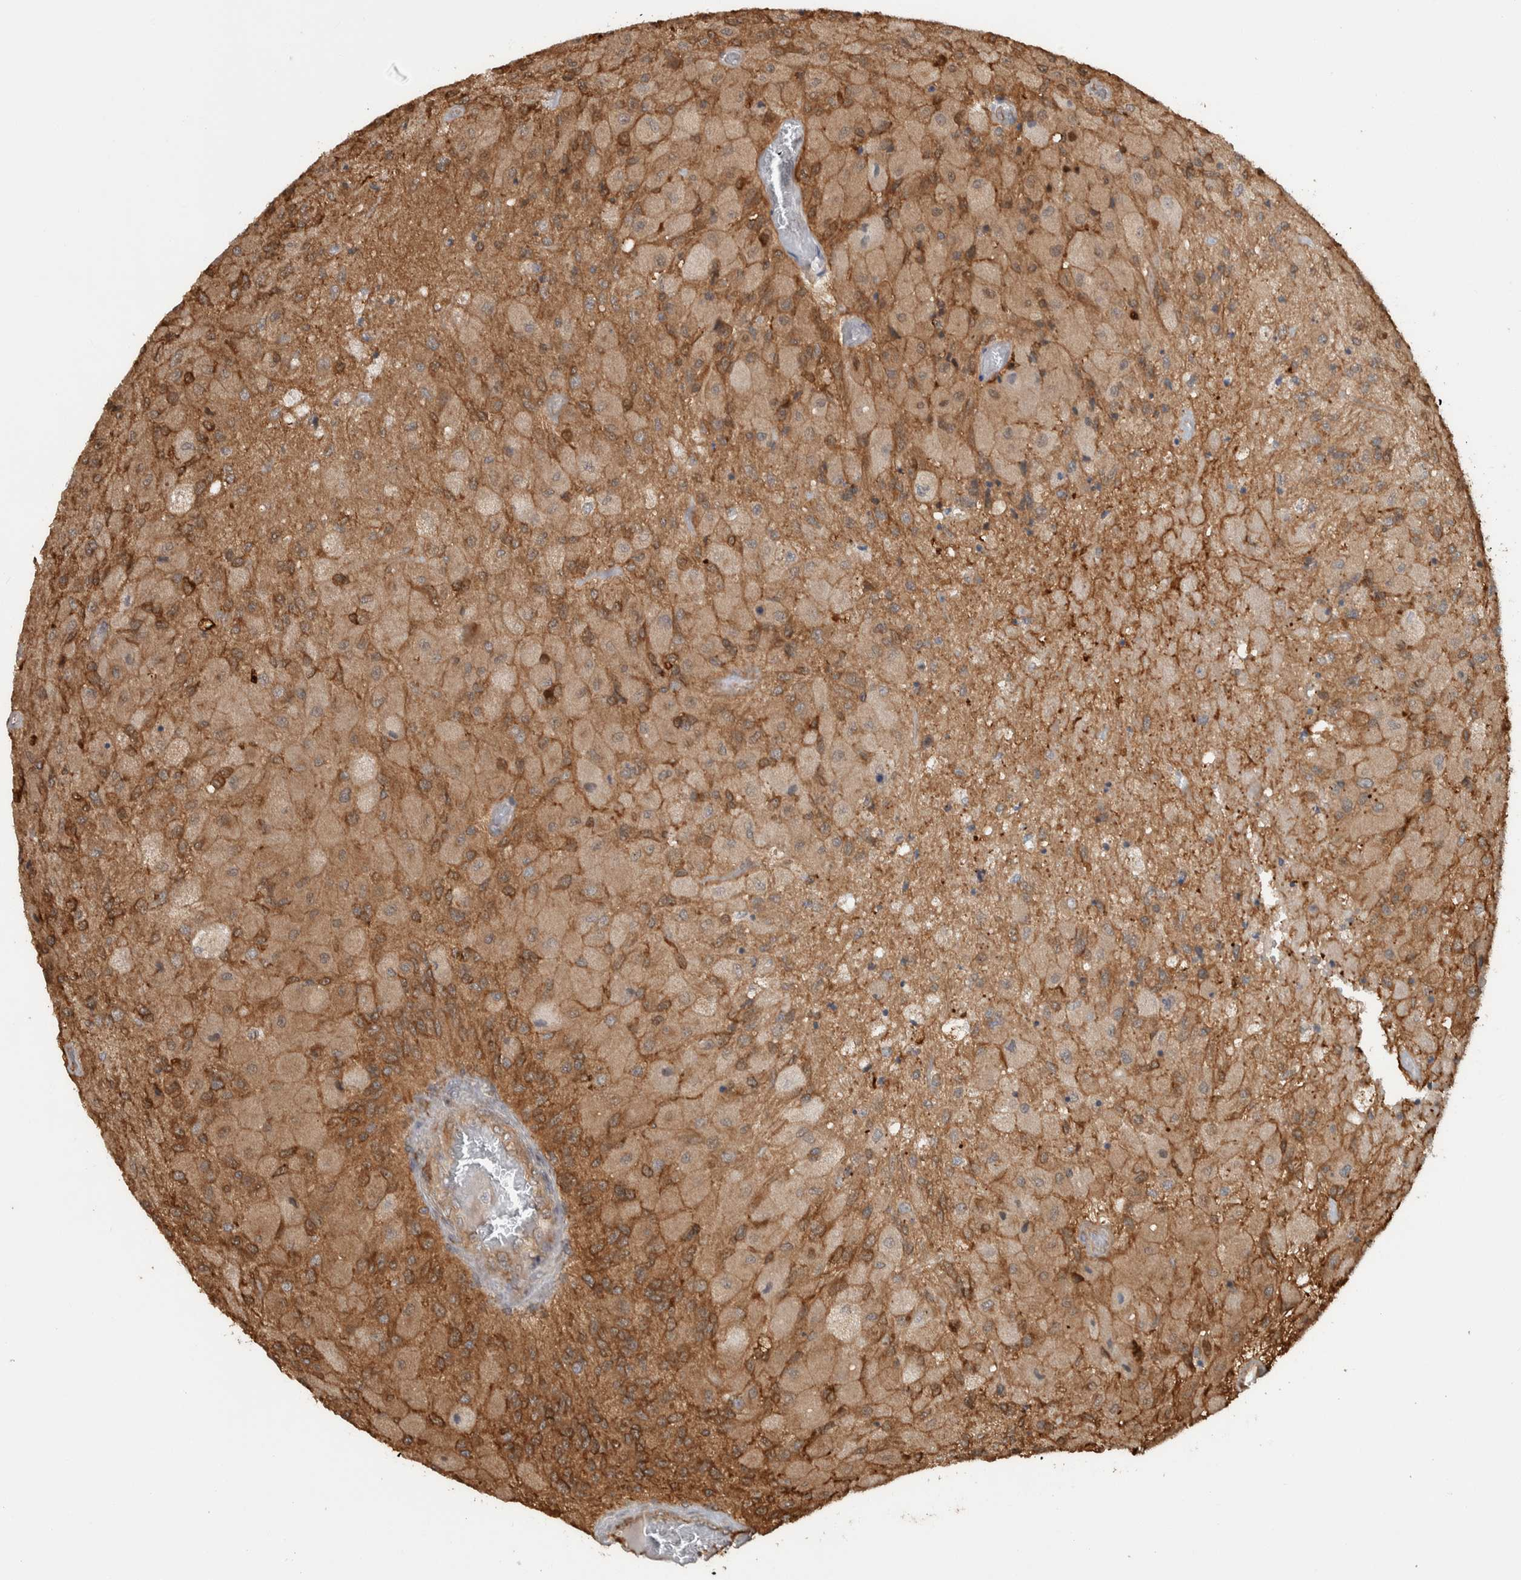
{"staining": {"intensity": "moderate", "quantity": ">75%", "location": "cytoplasmic/membranous"}, "tissue": "glioma", "cell_type": "Tumor cells", "image_type": "cancer", "snomed": [{"axis": "morphology", "description": "Normal tissue, NOS"}, {"axis": "morphology", "description": "Glioma, malignant, High grade"}, {"axis": "topography", "description": "Cerebral cortex"}], "caption": "High-magnification brightfield microscopy of glioma stained with DAB (brown) and counterstained with hematoxylin (blue). tumor cells exhibit moderate cytoplasmic/membranous expression is appreciated in approximately>75% of cells. Immunohistochemistry (ihc) stains the protein in brown and the nuclei are stained blue.", "gene": "CNTROB", "patient": {"sex": "male", "age": 77}}